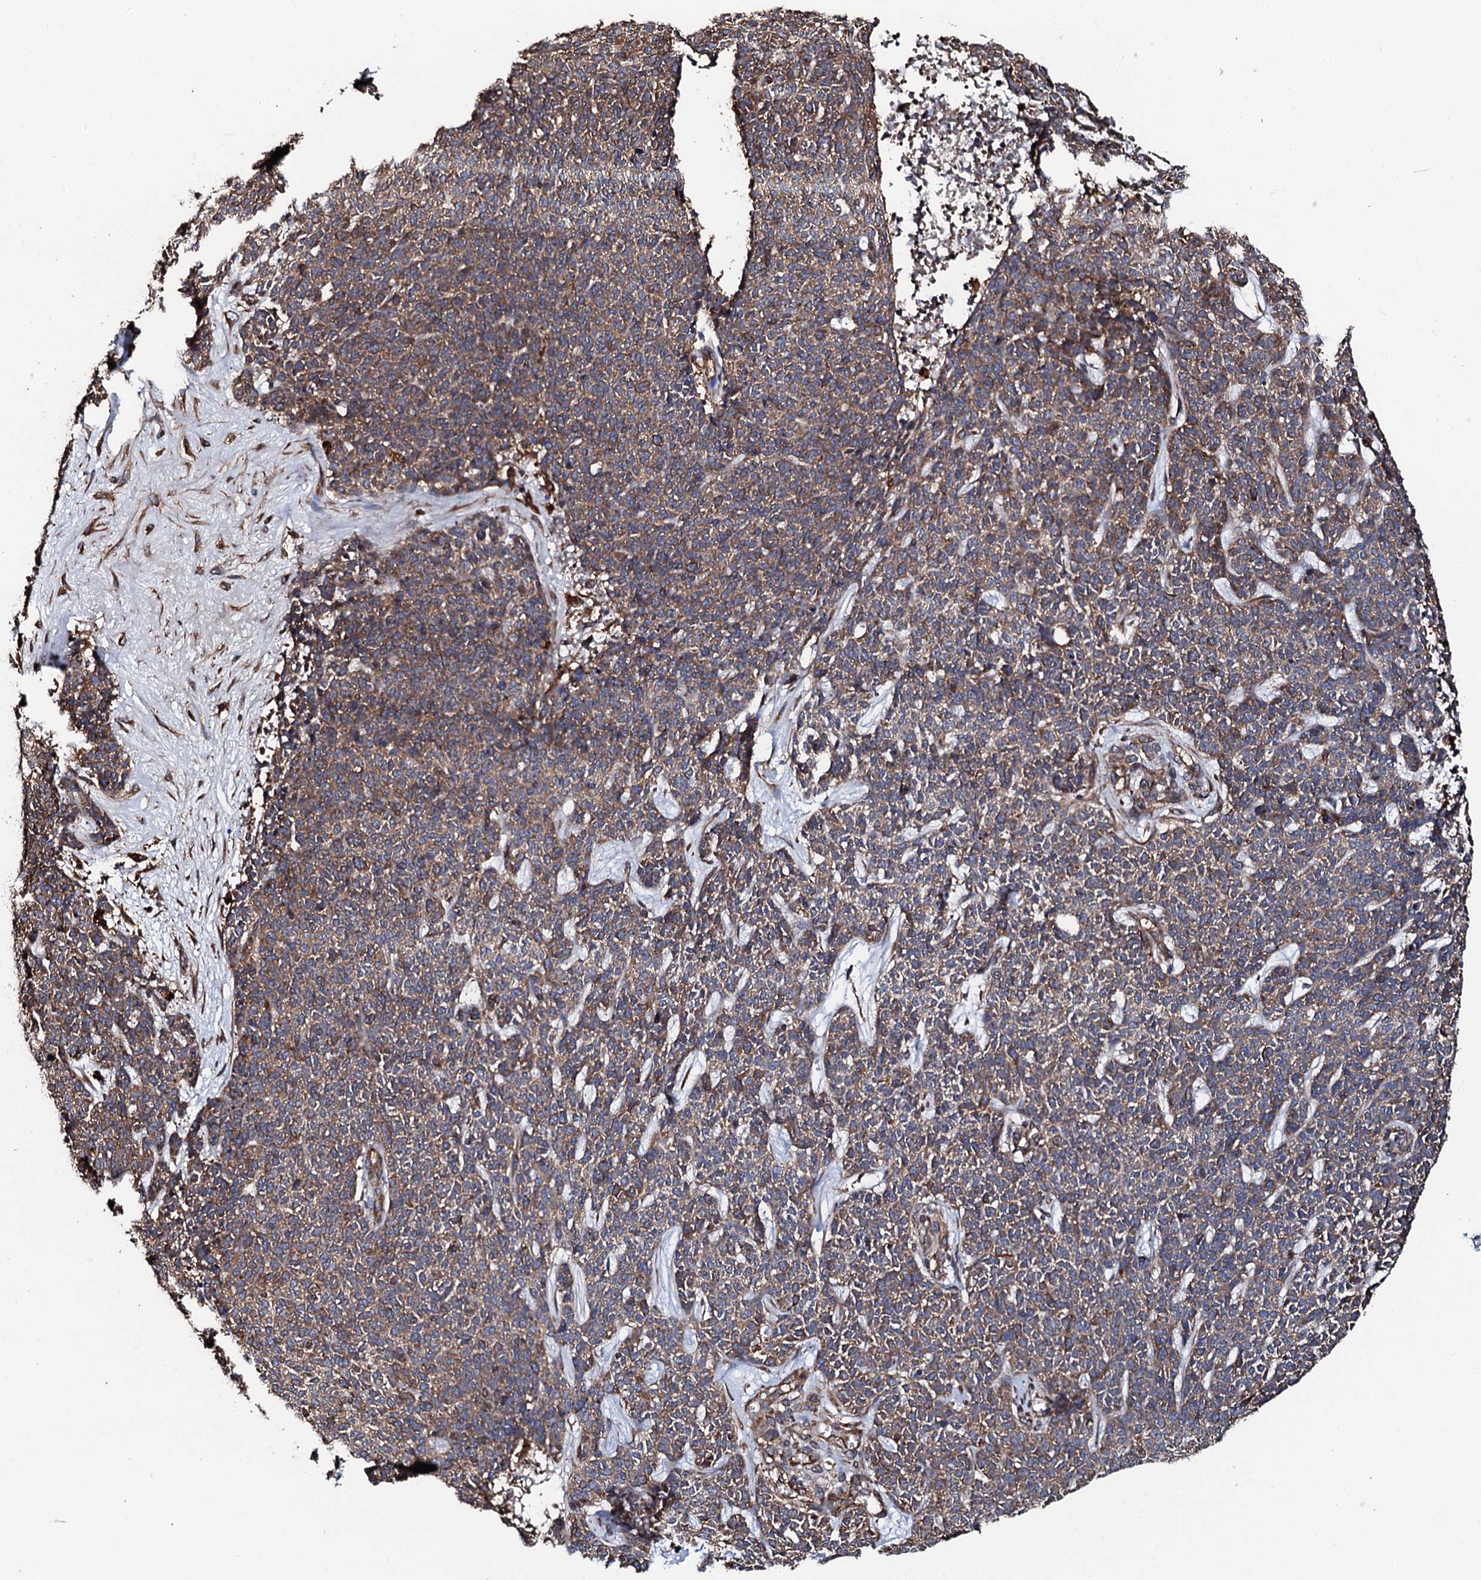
{"staining": {"intensity": "weak", "quantity": ">75%", "location": "cytoplasmic/membranous"}, "tissue": "skin cancer", "cell_type": "Tumor cells", "image_type": "cancer", "snomed": [{"axis": "morphology", "description": "Basal cell carcinoma"}, {"axis": "topography", "description": "Skin"}], "caption": "Weak cytoplasmic/membranous protein positivity is appreciated in about >75% of tumor cells in skin cancer.", "gene": "CKAP5", "patient": {"sex": "female", "age": 84}}